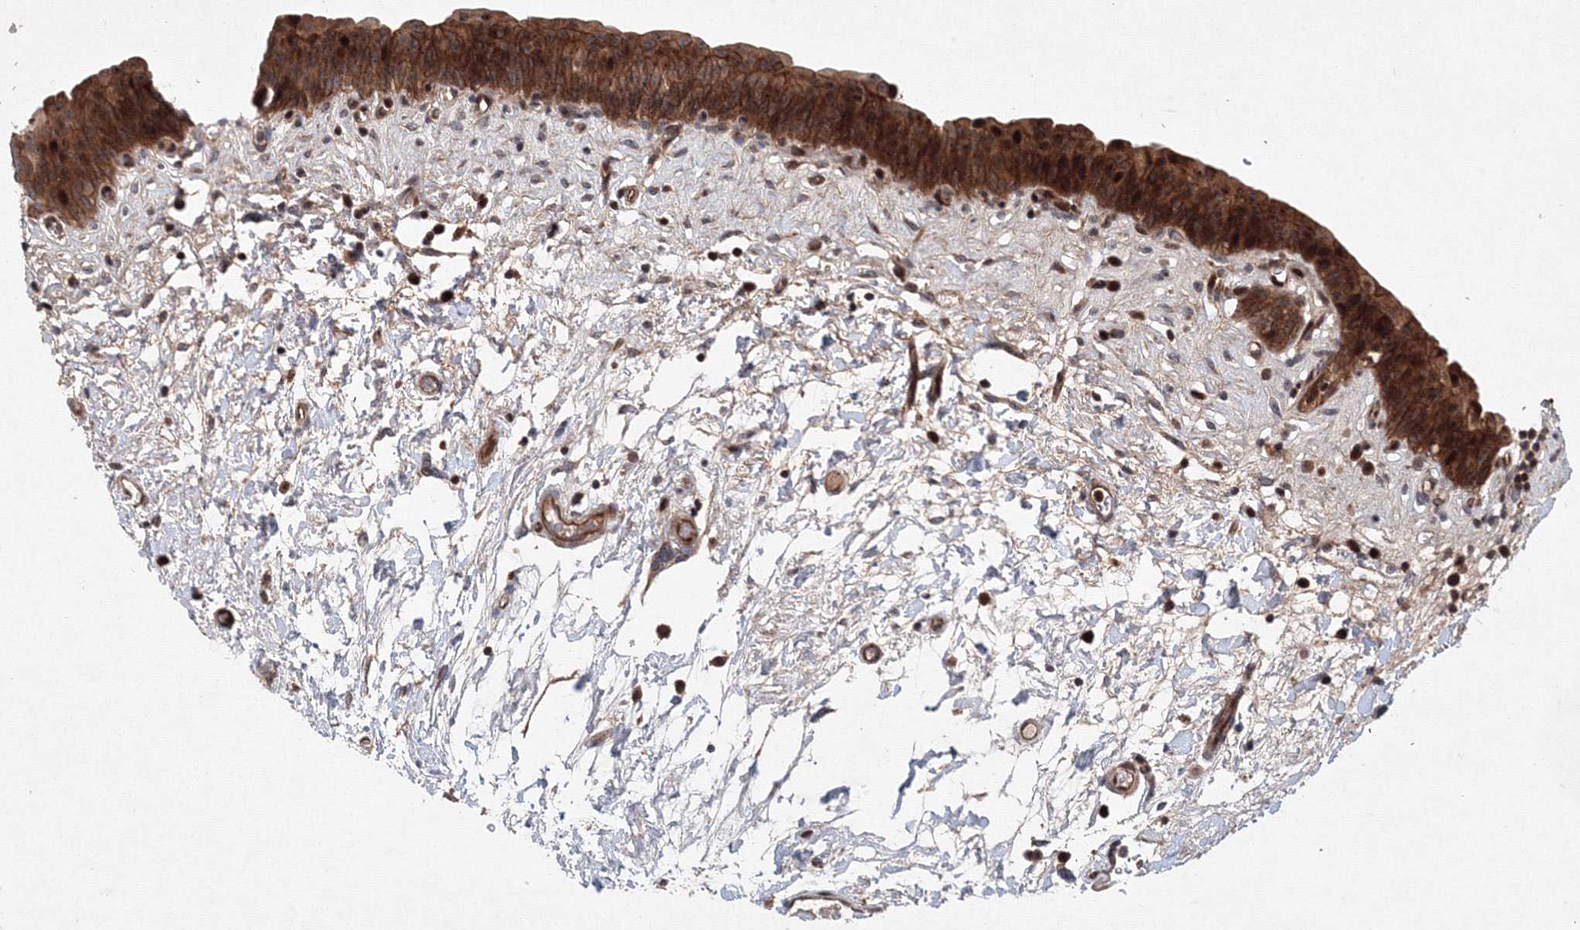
{"staining": {"intensity": "strong", "quantity": ">75%", "location": "cytoplasmic/membranous,nuclear"}, "tissue": "urinary bladder", "cell_type": "Urothelial cells", "image_type": "normal", "snomed": [{"axis": "morphology", "description": "Normal tissue, NOS"}, {"axis": "topography", "description": "Urinary bladder"}], "caption": "The immunohistochemical stain labels strong cytoplasmic/membranous,nuclear expression in urothelial cells of benign urinary bladder. (DAB = brown stain, brightfield microscopy at high magnification).", "gene": "ANKAR", "patient": {"sex": "male", "age": 83}}